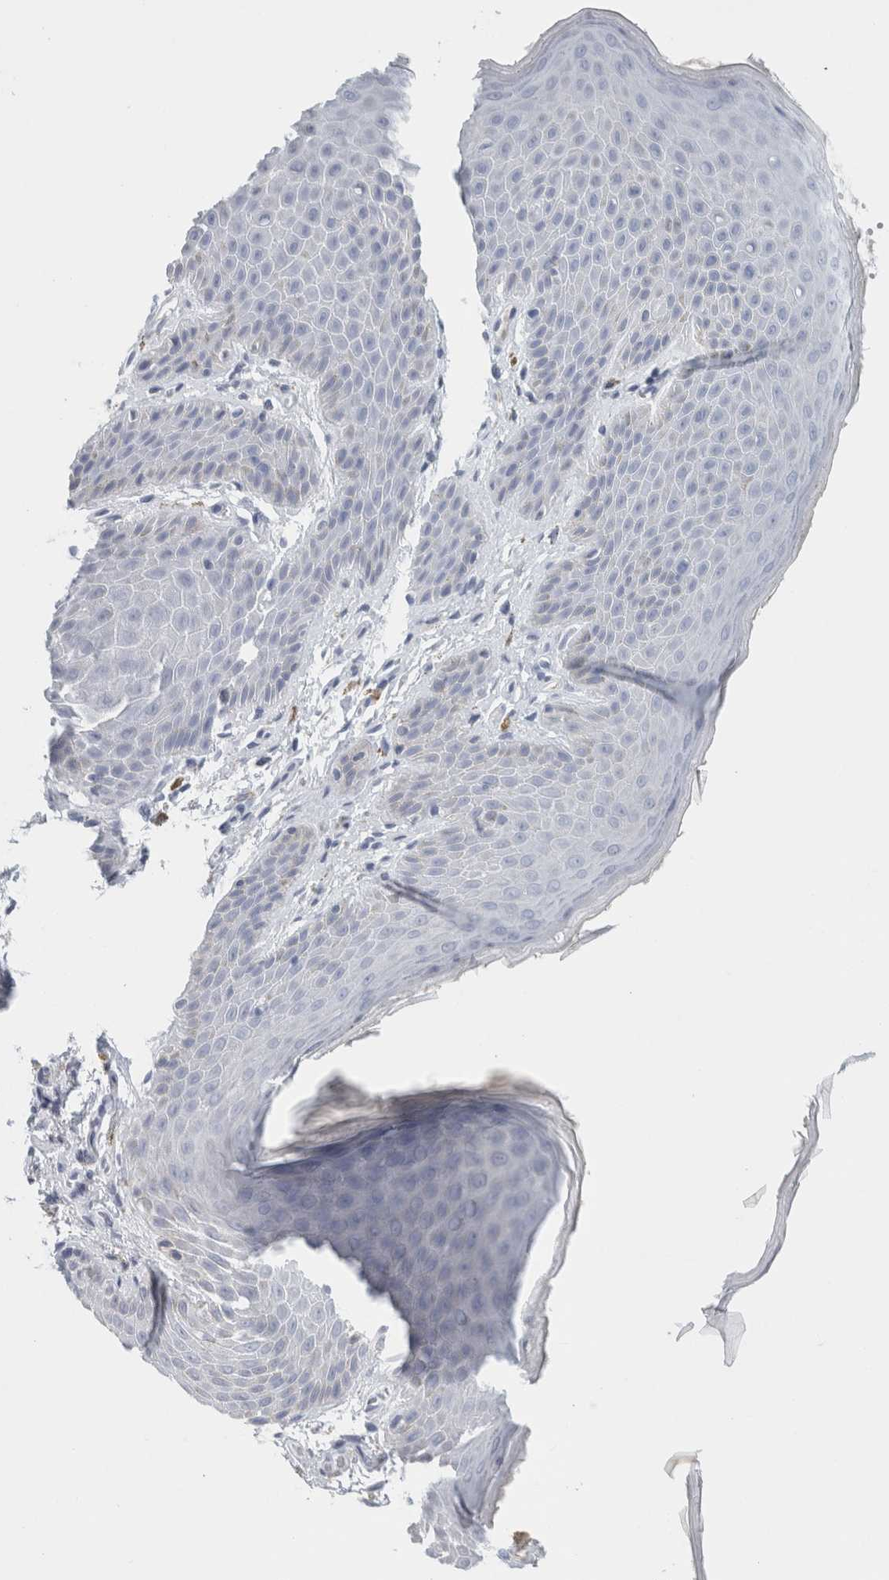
{"staining": {"intensity": "weak", "quantity": "<25%", "location": "cytoplasmic/membranous"}, "tissue": "skin", "cell_type": "Epidermal cells", "image_type": "normal", "snomed": [{"axis": "morphology", "description": "Normal tissue, NOS"}, {"axis": "topography", "description": "Anal"}], "caption": "IHC photomicrograph of unremarkable skin: human skin stained with DAB shows no significant protein staining in epidermal cells.", "gene": "TSPAN8", "patient": {"sex": "male", "age": 74}}